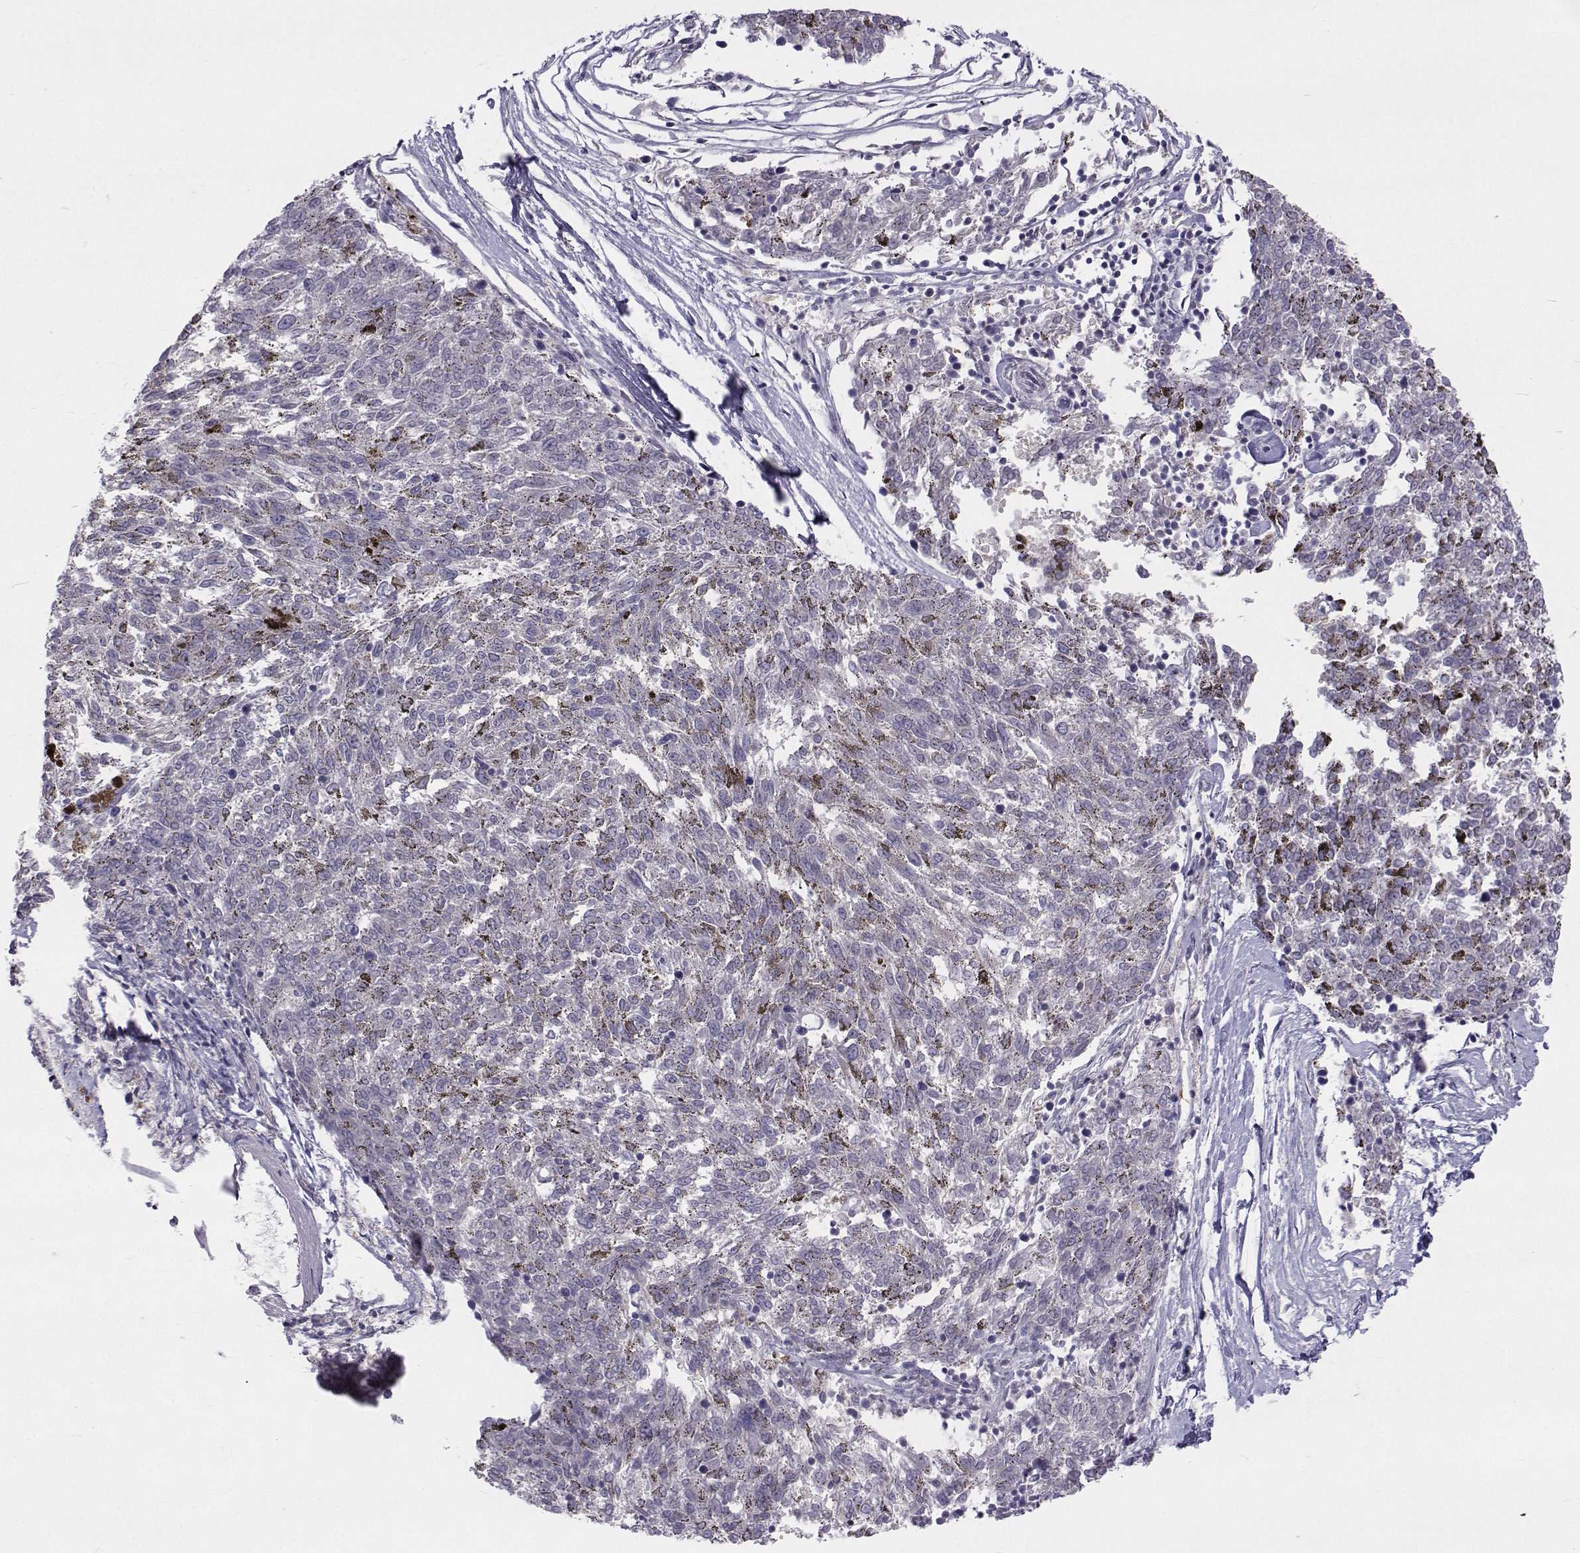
{"staining": {"intensity": "negative", "quantity": "none", "location": "none"}, "tissue": "melanoma", "cell_type": "Tumor cells", "image_type": "cancer", "snomed": [{"axis": "morphology", "description": "Malignant melanoma, NOS"}, {"axis": "topography", "description": "Skin"}], "caption": "This is an IHC image of human malignant melanoma. There is no expression in tumor cells.", "gene": "GALM", "patient": {"sex": "female", "age": 72}}